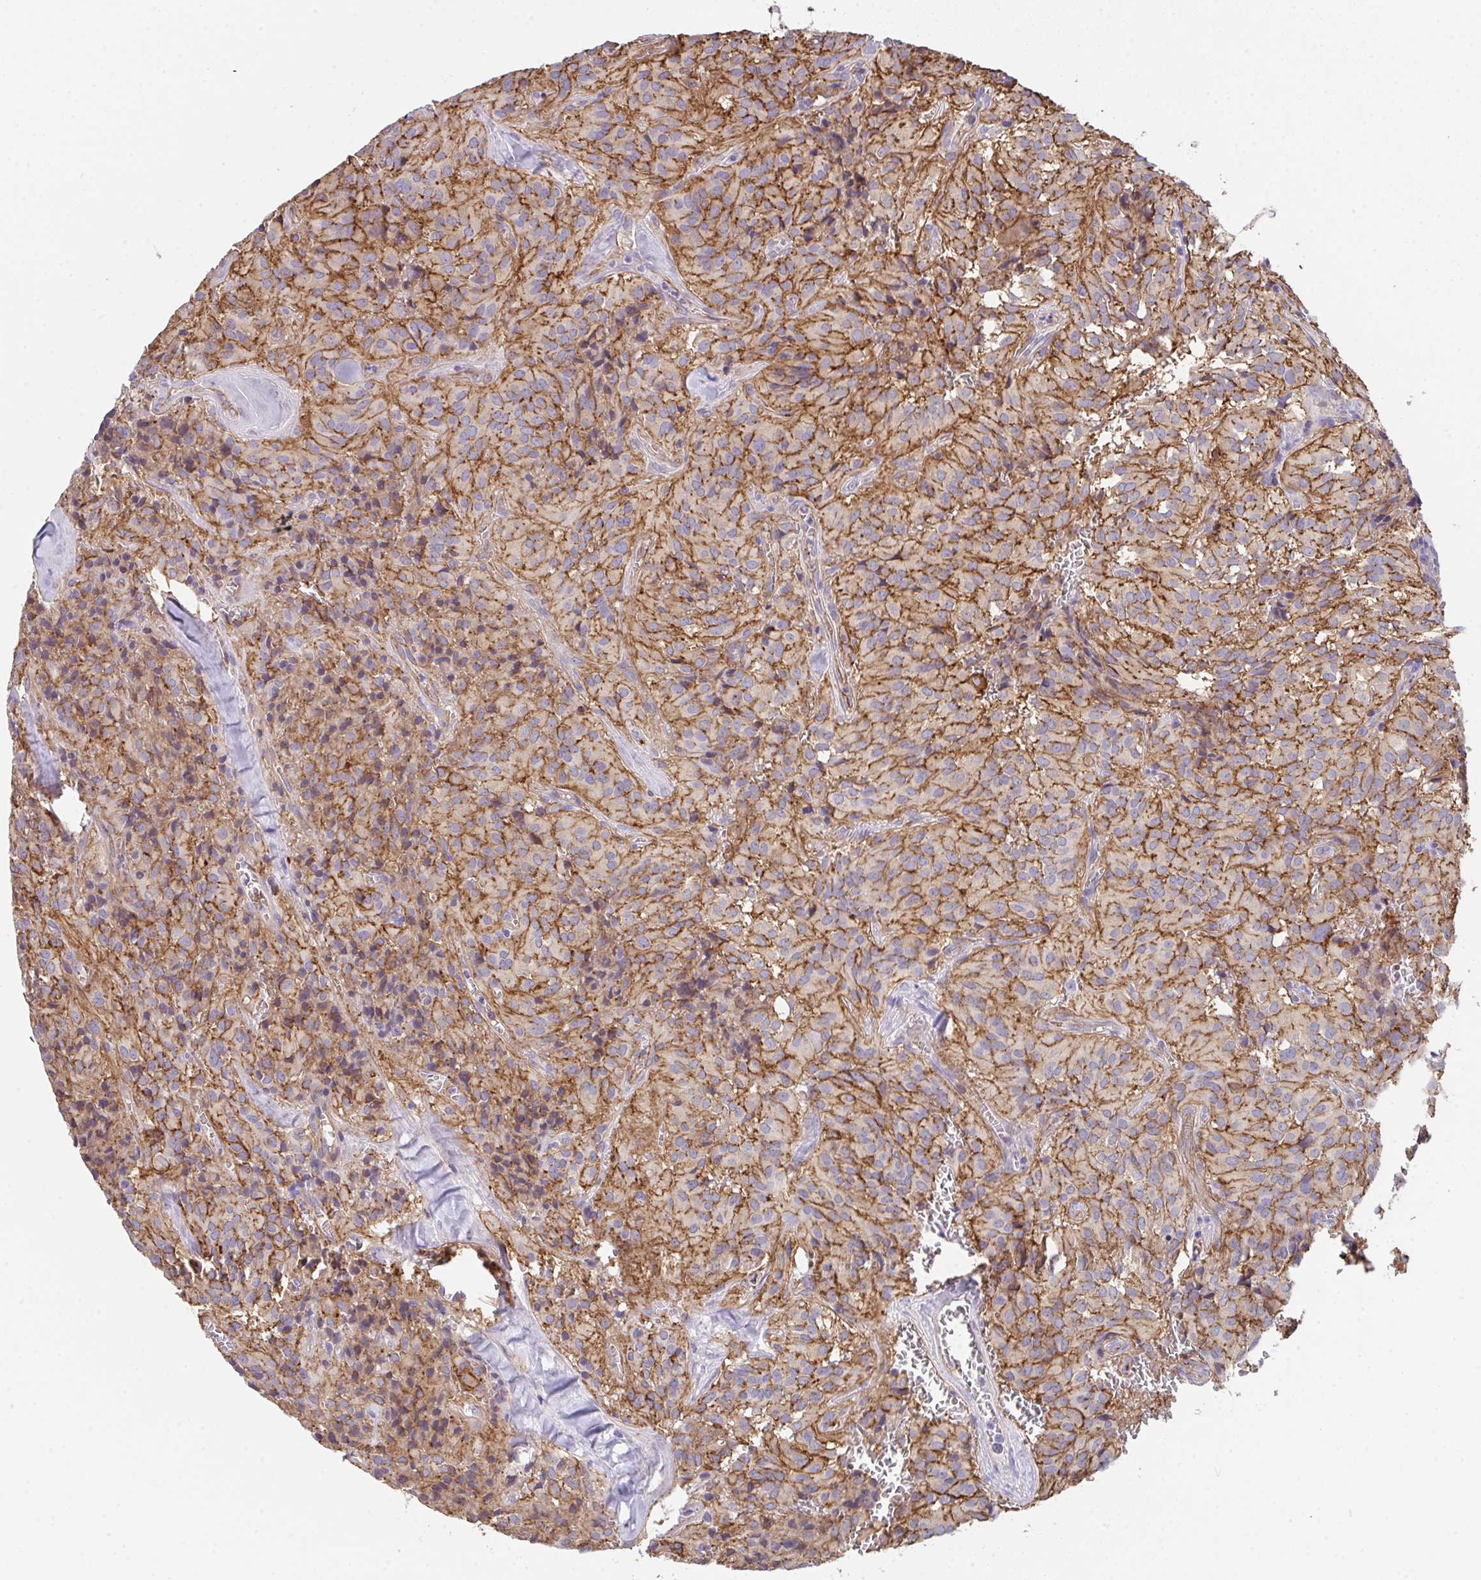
{"staining": {"intensity": "strong", "quantity": "25%-75%", "location": "cytoplasmic/membranous"}, "tissue": "glioma", "cell_type": "Tumor cells", "image_type": "cancer", "snomed": [{"axis": "morphology", "description": "Glioma, malignant, Low grade"}, {"axis": "topography", "description": "Brain"}], "caption": "Protein staining of malignant low-grade glioma tissue shows strong cytoplasmic/membranous positivity in approximately 25%-75% of tumor cells.", "gene": "DBN1", "patient": {"sex": "male", "age": 42}}